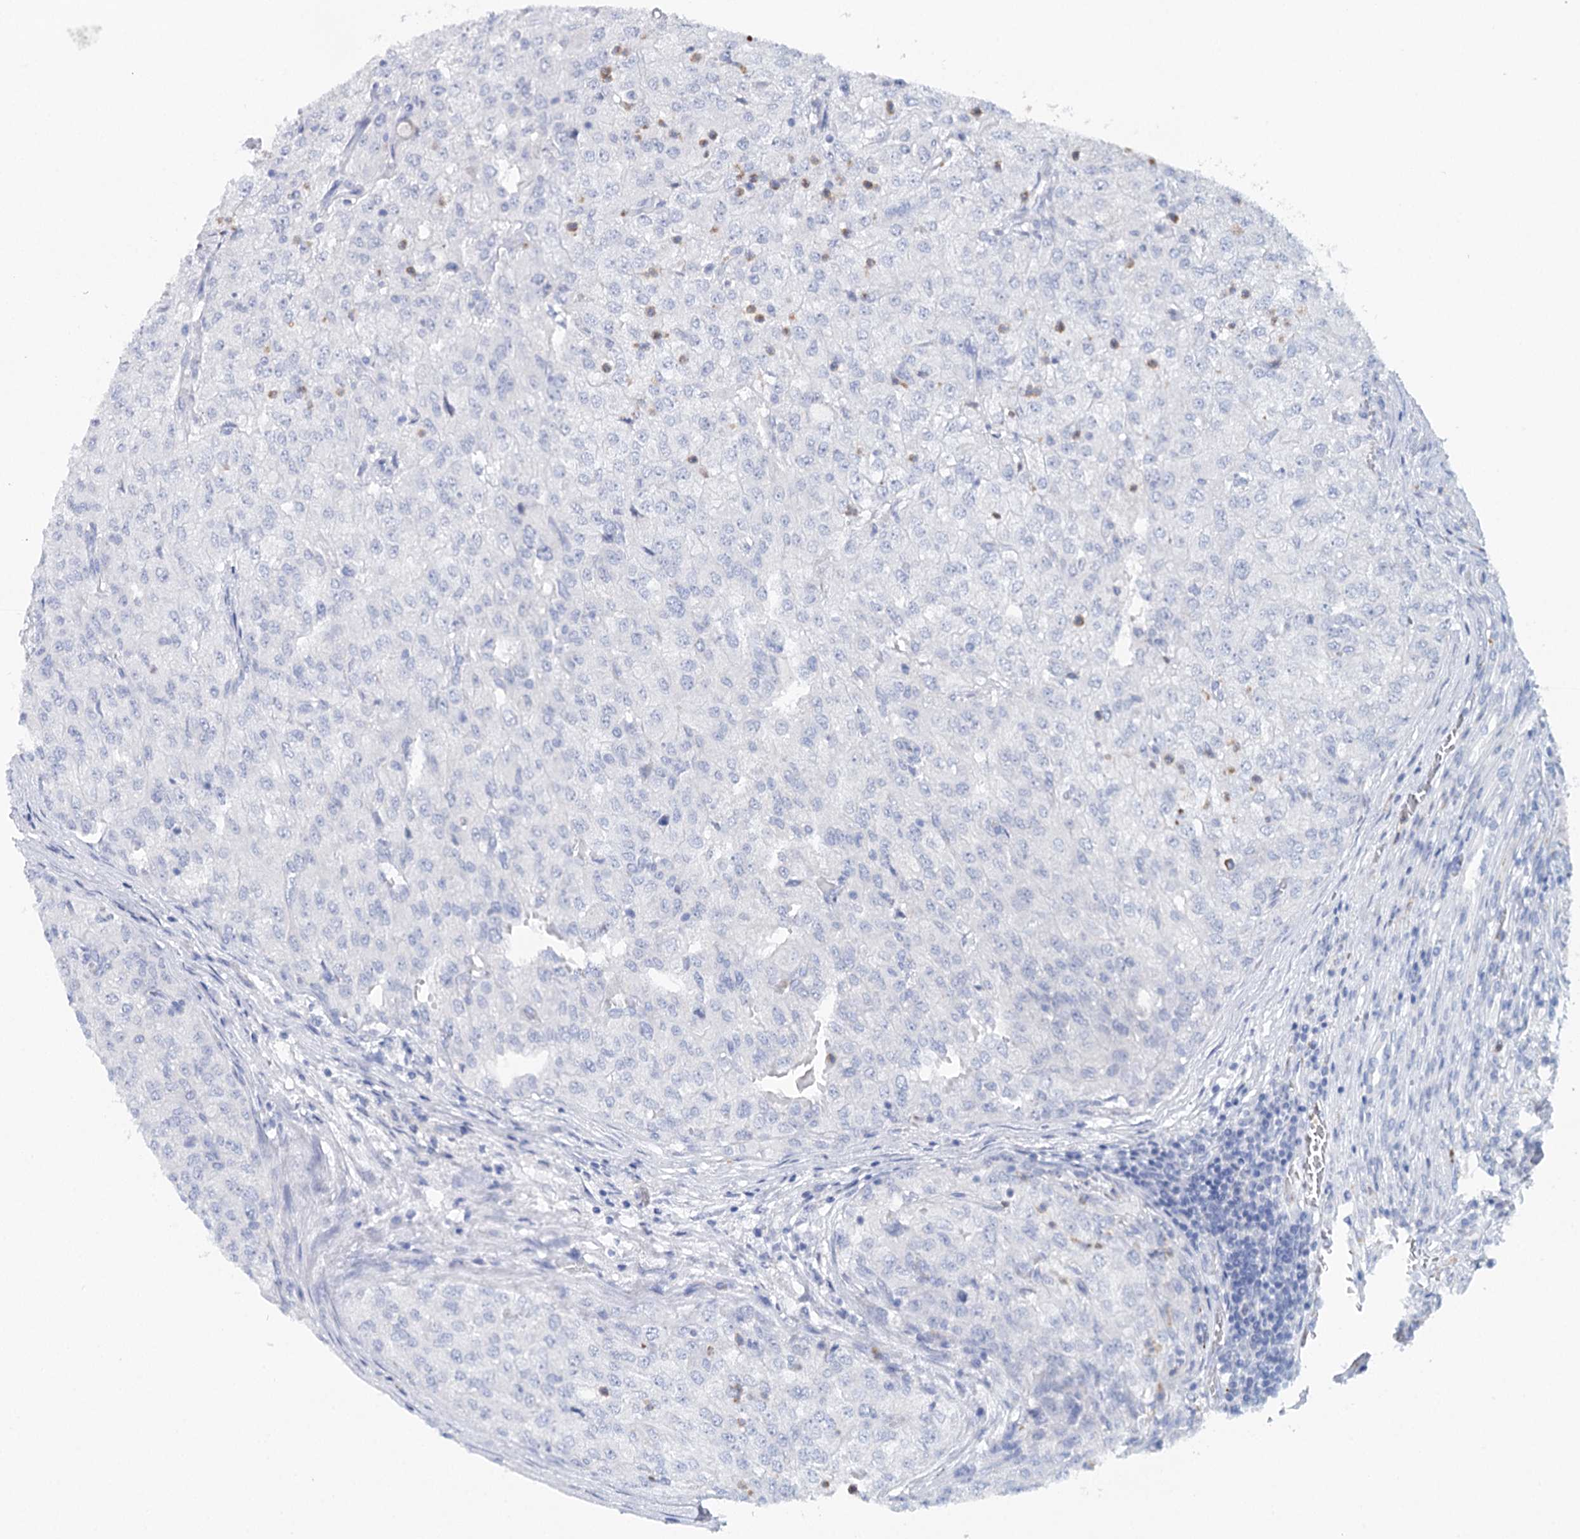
{"staining": {"intensity": "negative", "quantity": "none", "location": "none"}, "tissue": "renal cancer", "cell_type": "Tumor cells", "image_type": "cancer", "snomed": [{"axis": "morphology", "description": "Adenocarcinoma, NOS"}, {"axis": "topography", "description": "Kidney"}], "caption": "Tumor cells show no significant protein staining in adenocarcinoma (renal). (DAB IHC visualized using brightfield microscopy, high magnification).", "gene": "CEACAM8", "patient": {"sex": "female", "age": 54}}